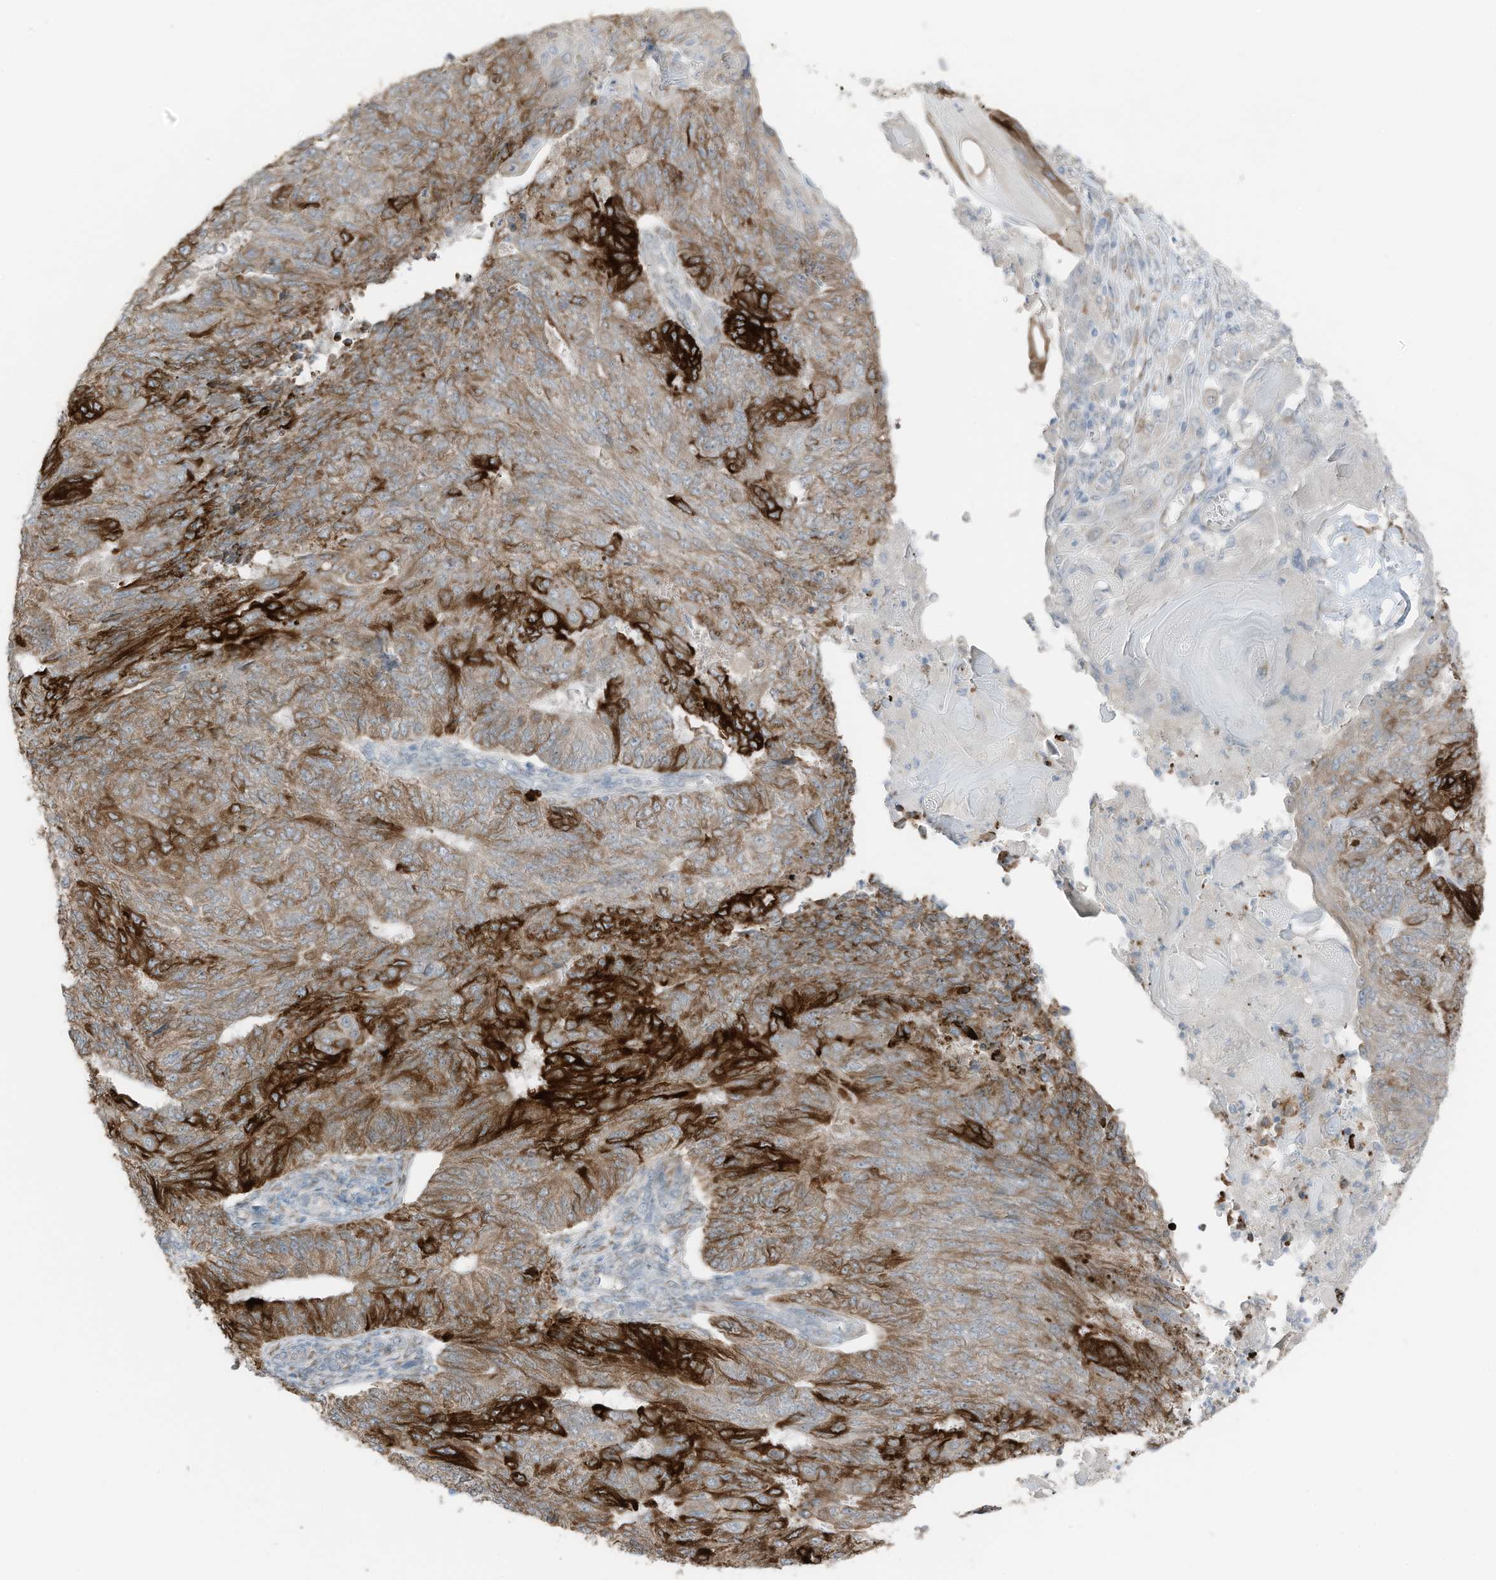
{"staining": {"intensity": "strong", "quantity": ">75%", "location": "cytoplasmic/membranous"}, "tissue": "endometrial cancer", "cell_type": "Tumor cells", "image_type": "cancer", "snomed": [{"axis": "morphology", "description": "Adenocarcinoma, NOS"}, {"axis": "topography", "description": "Endometrium"}], "caption": "Immunohistochemical staining of human endometrial adenocarcinoma displays strong cytoplasmic/membranous protein staining in approximately >75% of tumor cells.", "gene": "ARHGEF33", "patient": {"sex": "female", "age": 32}}